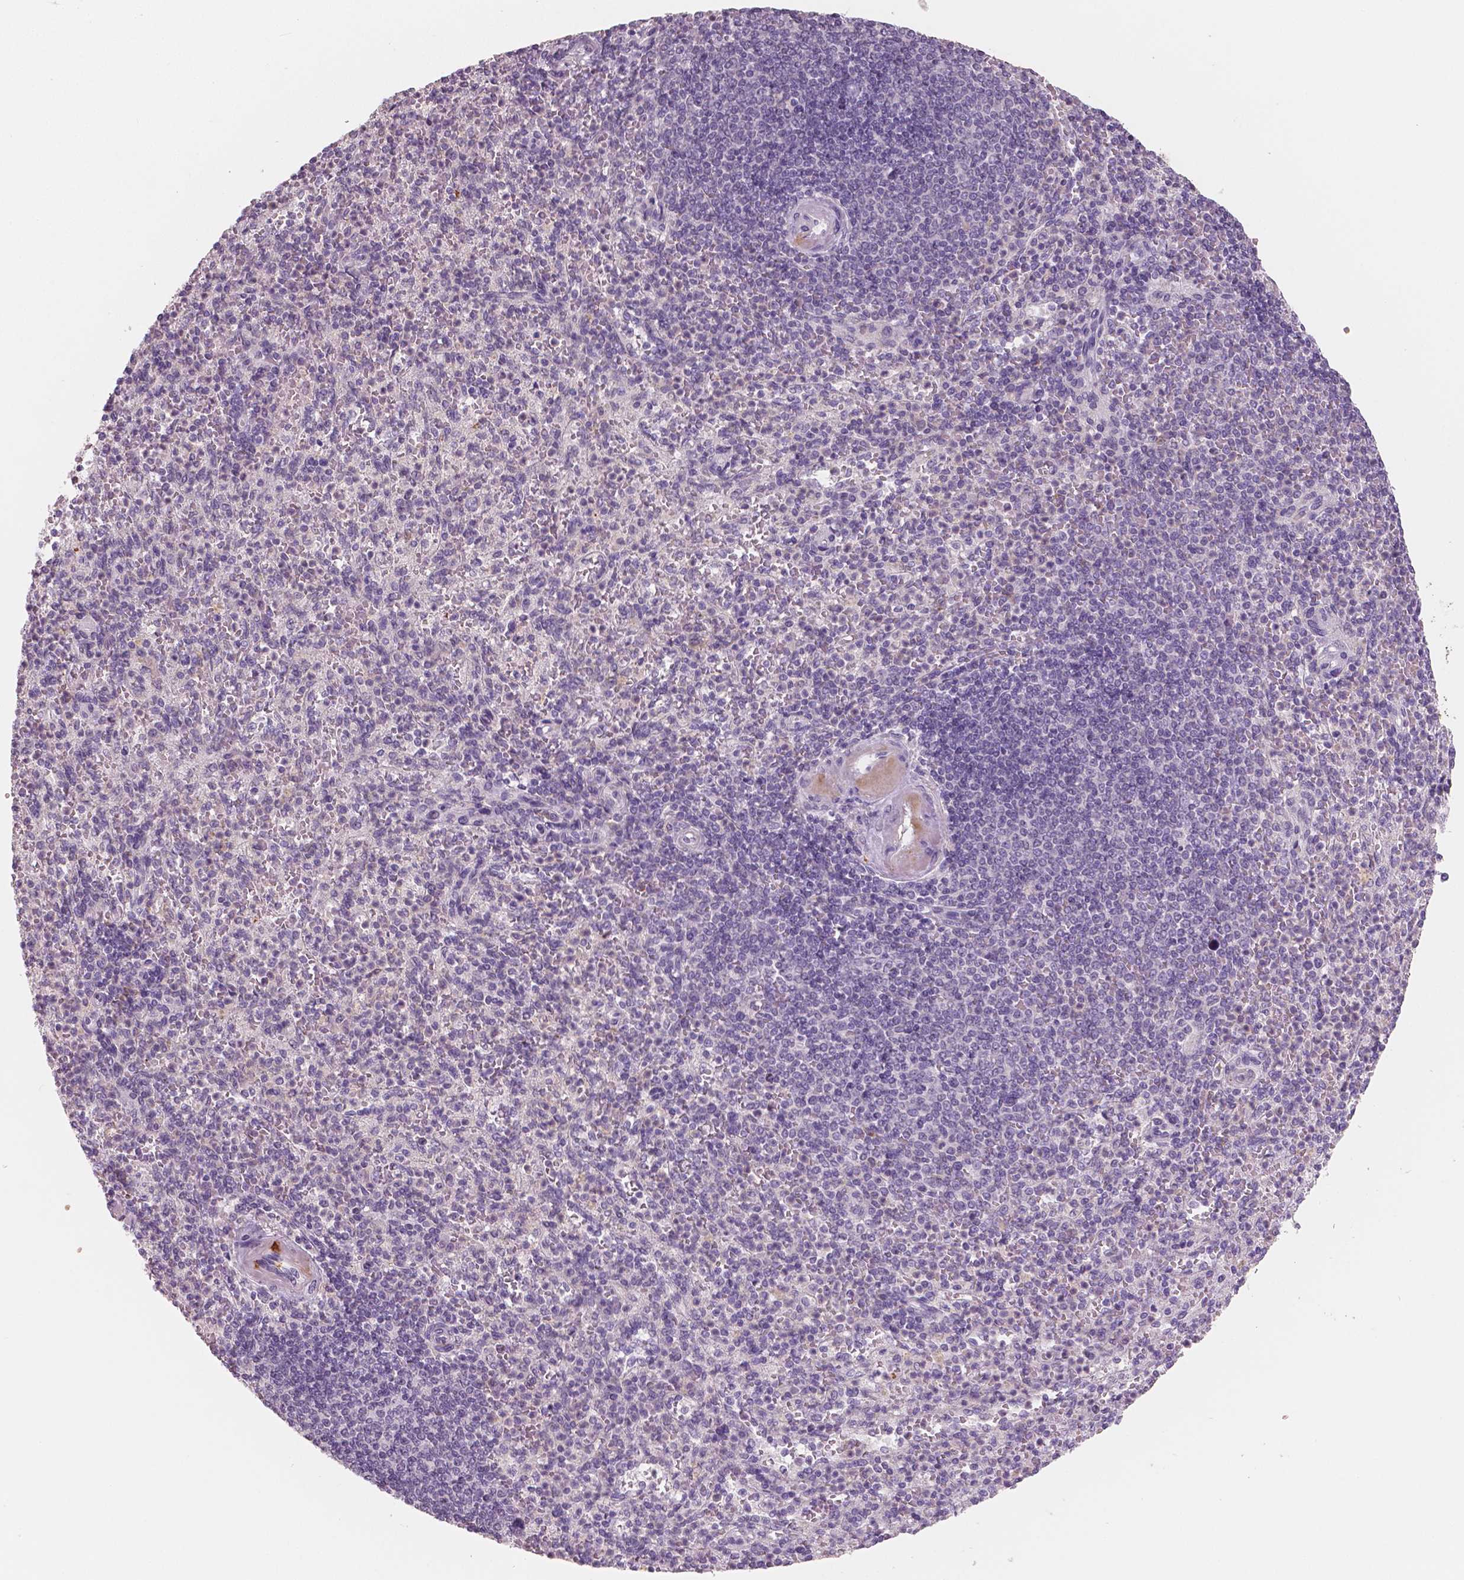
{"staining": {"intensity": "negative", "quantity": "none", "location": "none"}, "tissue": "spleen", "cell_type": "Cells in red pulp", "image_type": "normal", "snomed": [{"axis": "morphology", "description": "Normal tissue, NOS"}, {"axis": "topography", "description": "Spleen"}], "caption": "Immunohistochemistry micrograph of unremarkable human spleen stained for a protein (brown), which displays no expression in cells in red pulp.", "gene": "APOA4", "patient": {"sex": "female", "age": 74}}